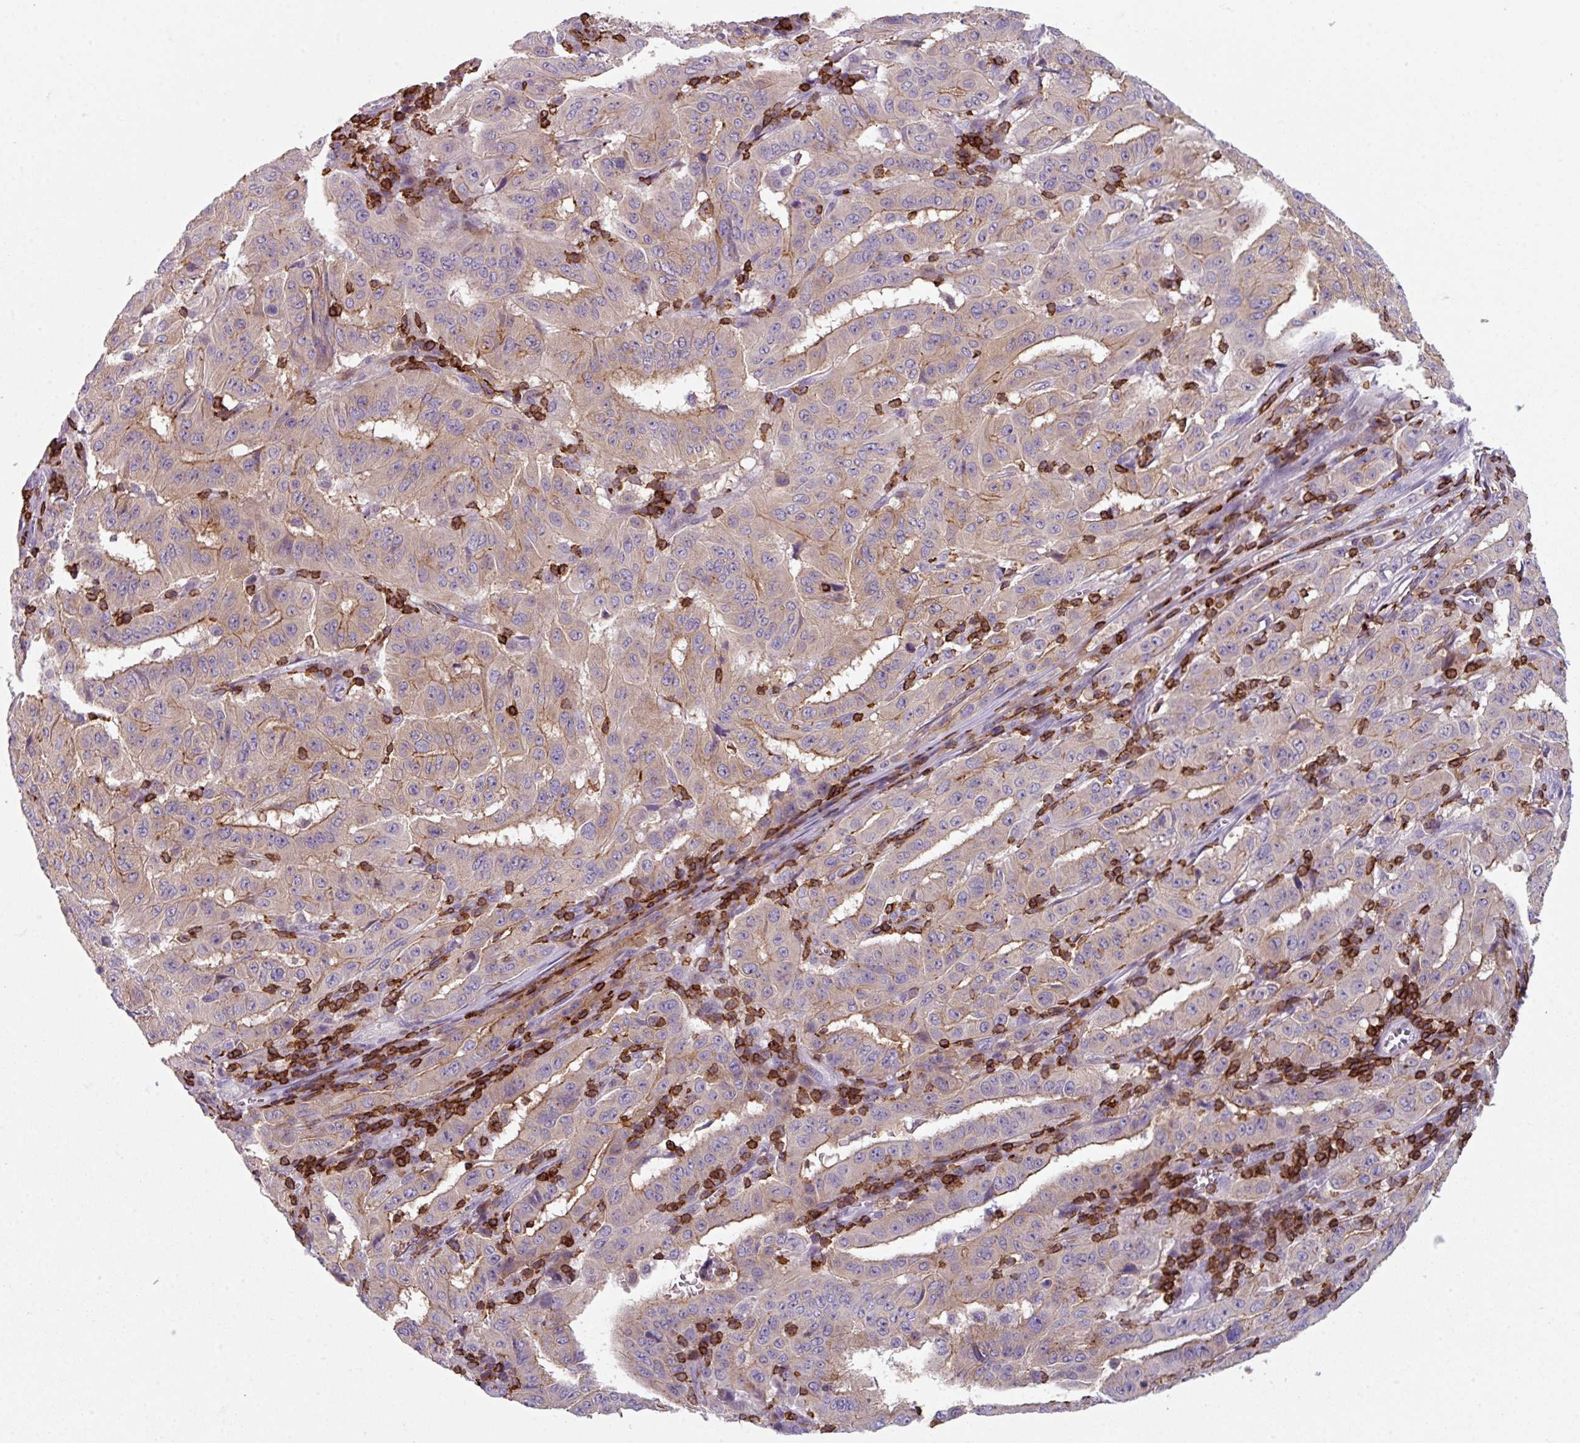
{"staining": {"intensity": "weak", "quantity": "25%-75%", "location": "cytoplasmic/membranous"}, "tissue": "pancreatic cancer", "cell_type": "Tumor cells", "image_type": "cancer", "snomed": [{"axis": "morphology", "description": "Adenocarcinoma, NOS"}, {"axis": "topography", "description": "Pancreas"}], "caption": "Immunohistochemistry image of neoplastic tissue: pancreatic cancer (adenocarcinoma) stained using immunohistochemistry shows low levels of weak protein expression localized specifically in the cytoplasmic/membranous of tumor cells, appearing as a cytoplasmic/membranous brown color.", "gene": "NEDD9", "patient": {"sex": "male", "age": 63}}